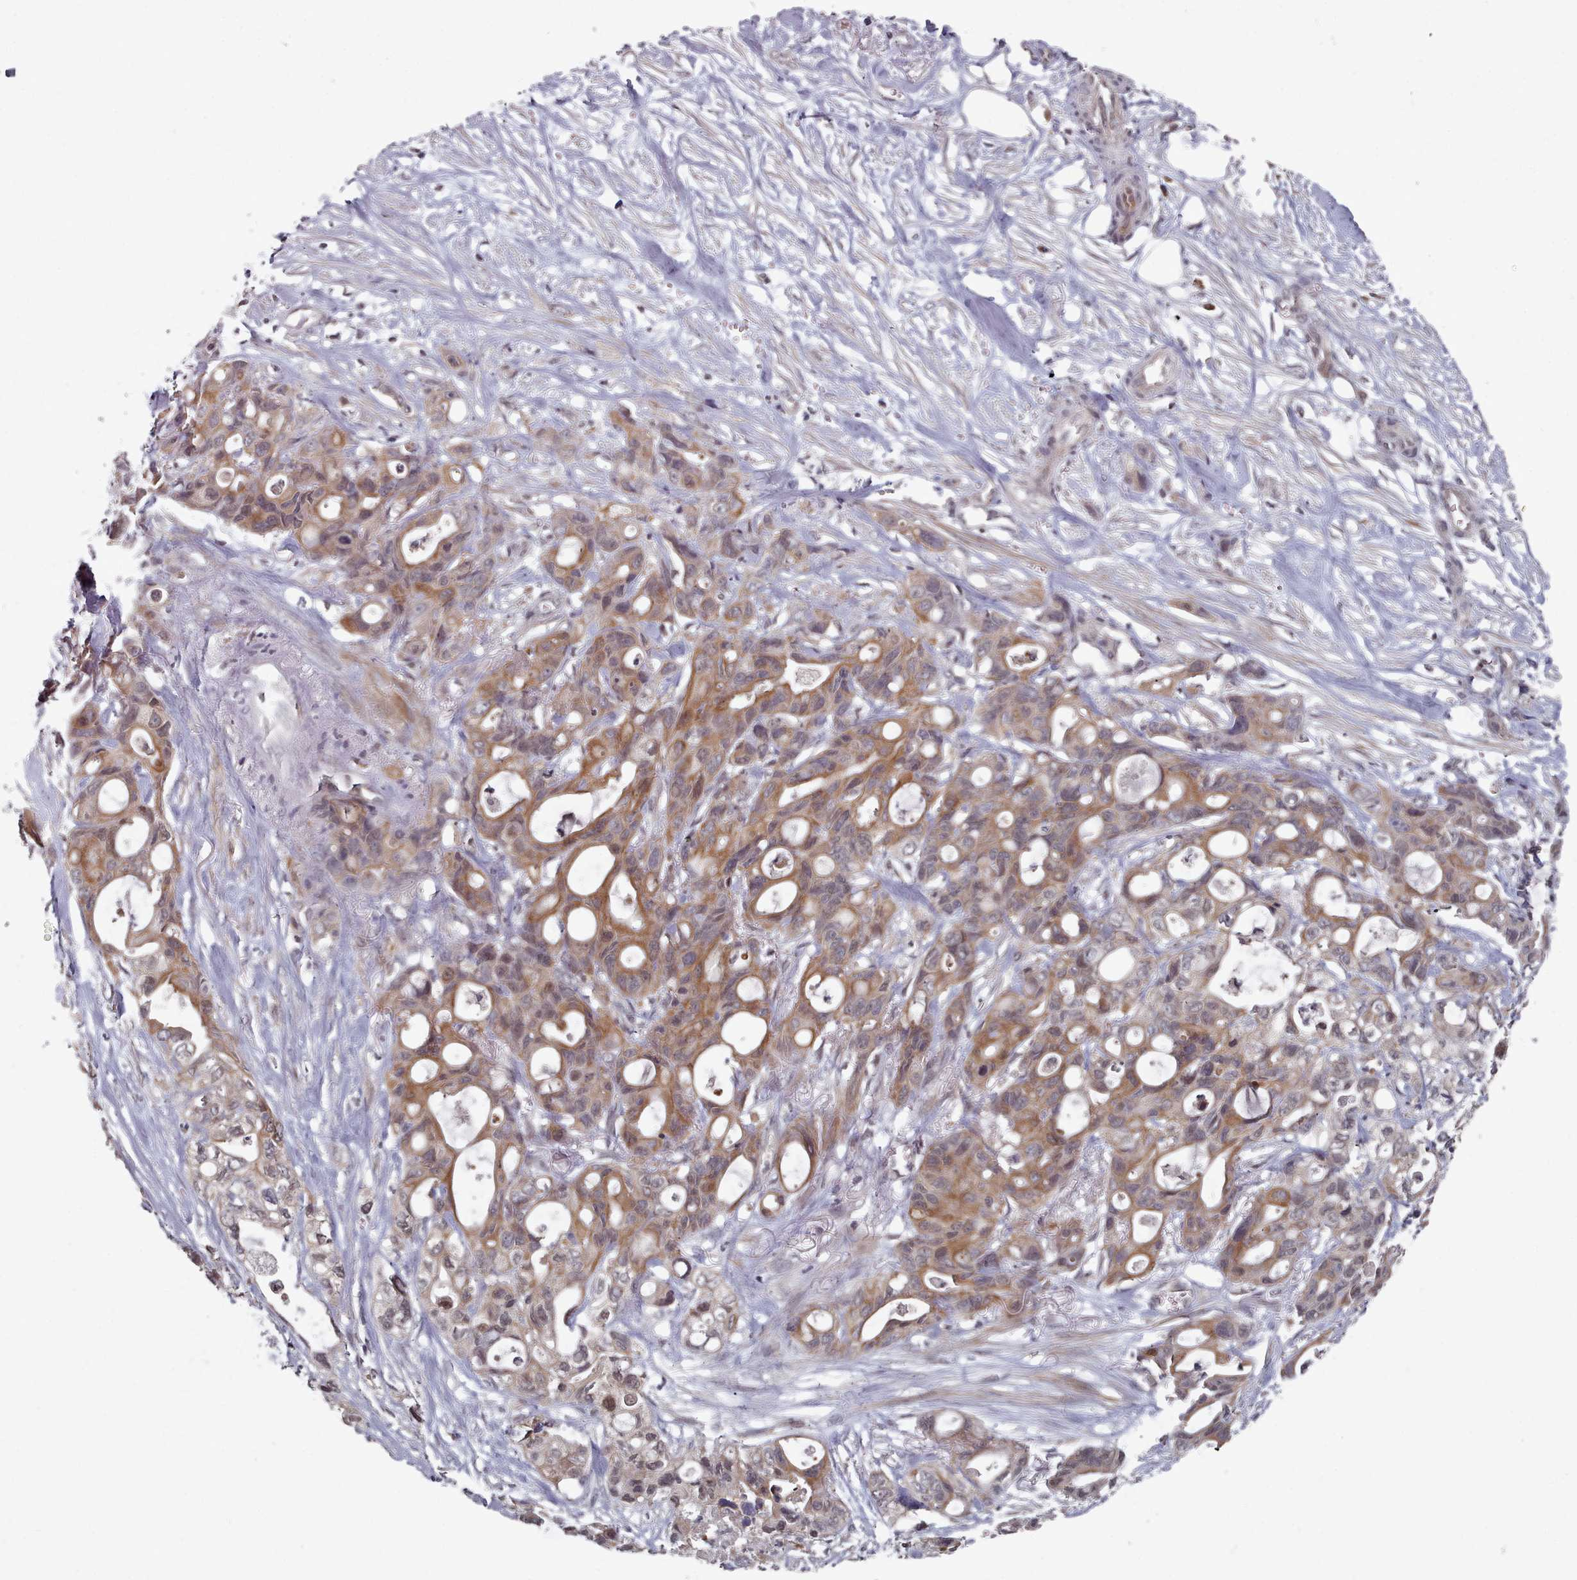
{"staining": {"intensity": "moderate", "quantity": ">75%", "location": "cytoplasmic/membranous"}, "tissue": "ovarian cancer", "cell_type": "Tumor cells", "image_type": "cancer", "snomed": [{"axis": "morphology", "description": "Cystadenocarcinoma, mucinous, NOS"}, {"axis": "topography", "description": "Ovary"}], "caption": "Mucinous cystadenocarcinoma (ovarian) stained with DAB IHC exhibits medium levels of moderate cytoplasmic/membranous expression in approximately >75% of tumor cells. (DAB (3,3'-diaminobenzidine) = brown stain, brightfield microscopy at high magnification).", "gene": "HYAL3", "patient": {"sex": "female", "age": 70}}